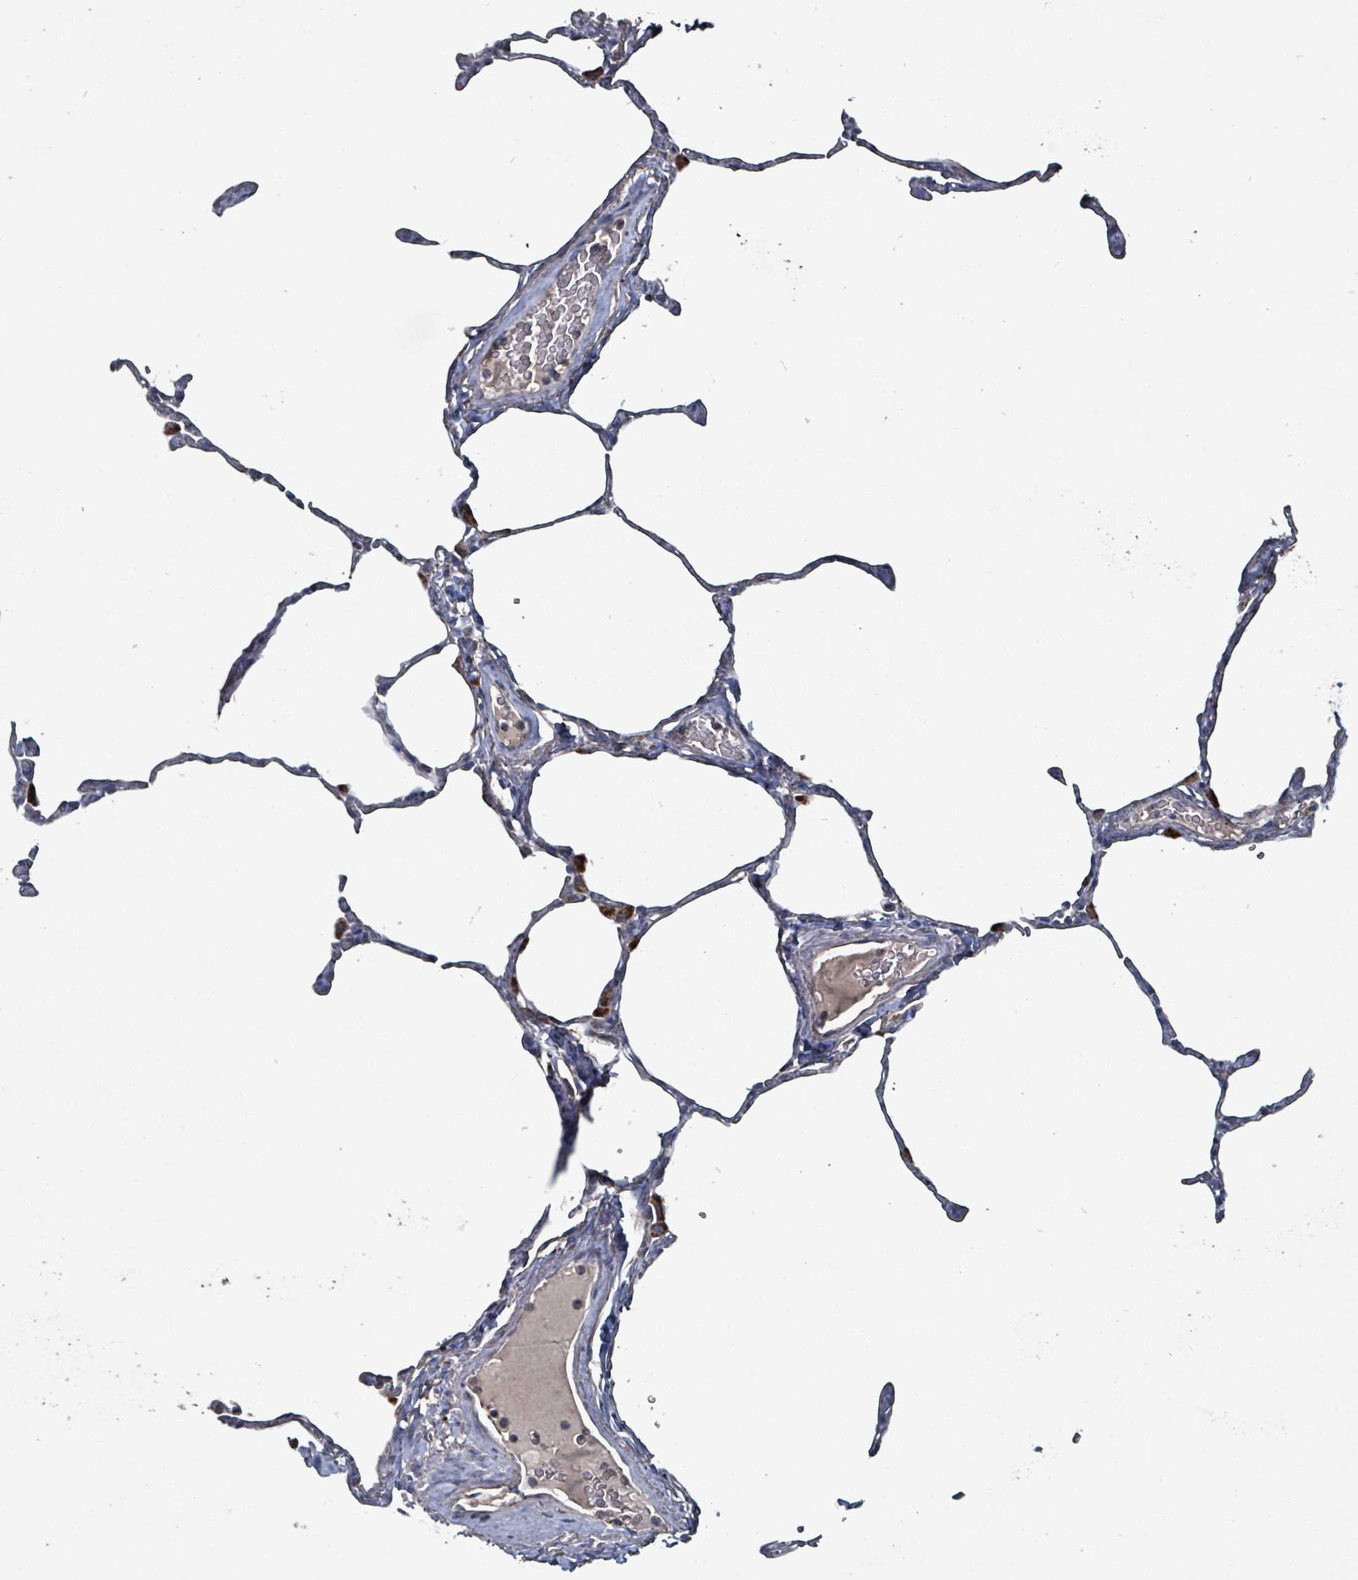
{"staining": {"intensity": "weak", "quantity": "<25%", "location": "cytoplasmic/membranous"}, "tissue": "lung", "cell_type": "Alveolar cells", "image_type": "normal", "snomed": [{"axis": "morphology", "description": "Normal tissue, NOS"}, {"axis": "topography", "description": "Lung"}], "caption": "This image is of normal lung stained with immunohistochemistry to label a protein in brown with the nuclei are counter-stained blue. There is no positivity in alveolar cells. Brightfield microscopy of immunohistochemistry (IHC) stained with DAB (brown) and hematoxylin (blue), captured at high magnification.", "gene": "ABHD18", "patient": {"sex": "male", "age": 65}}